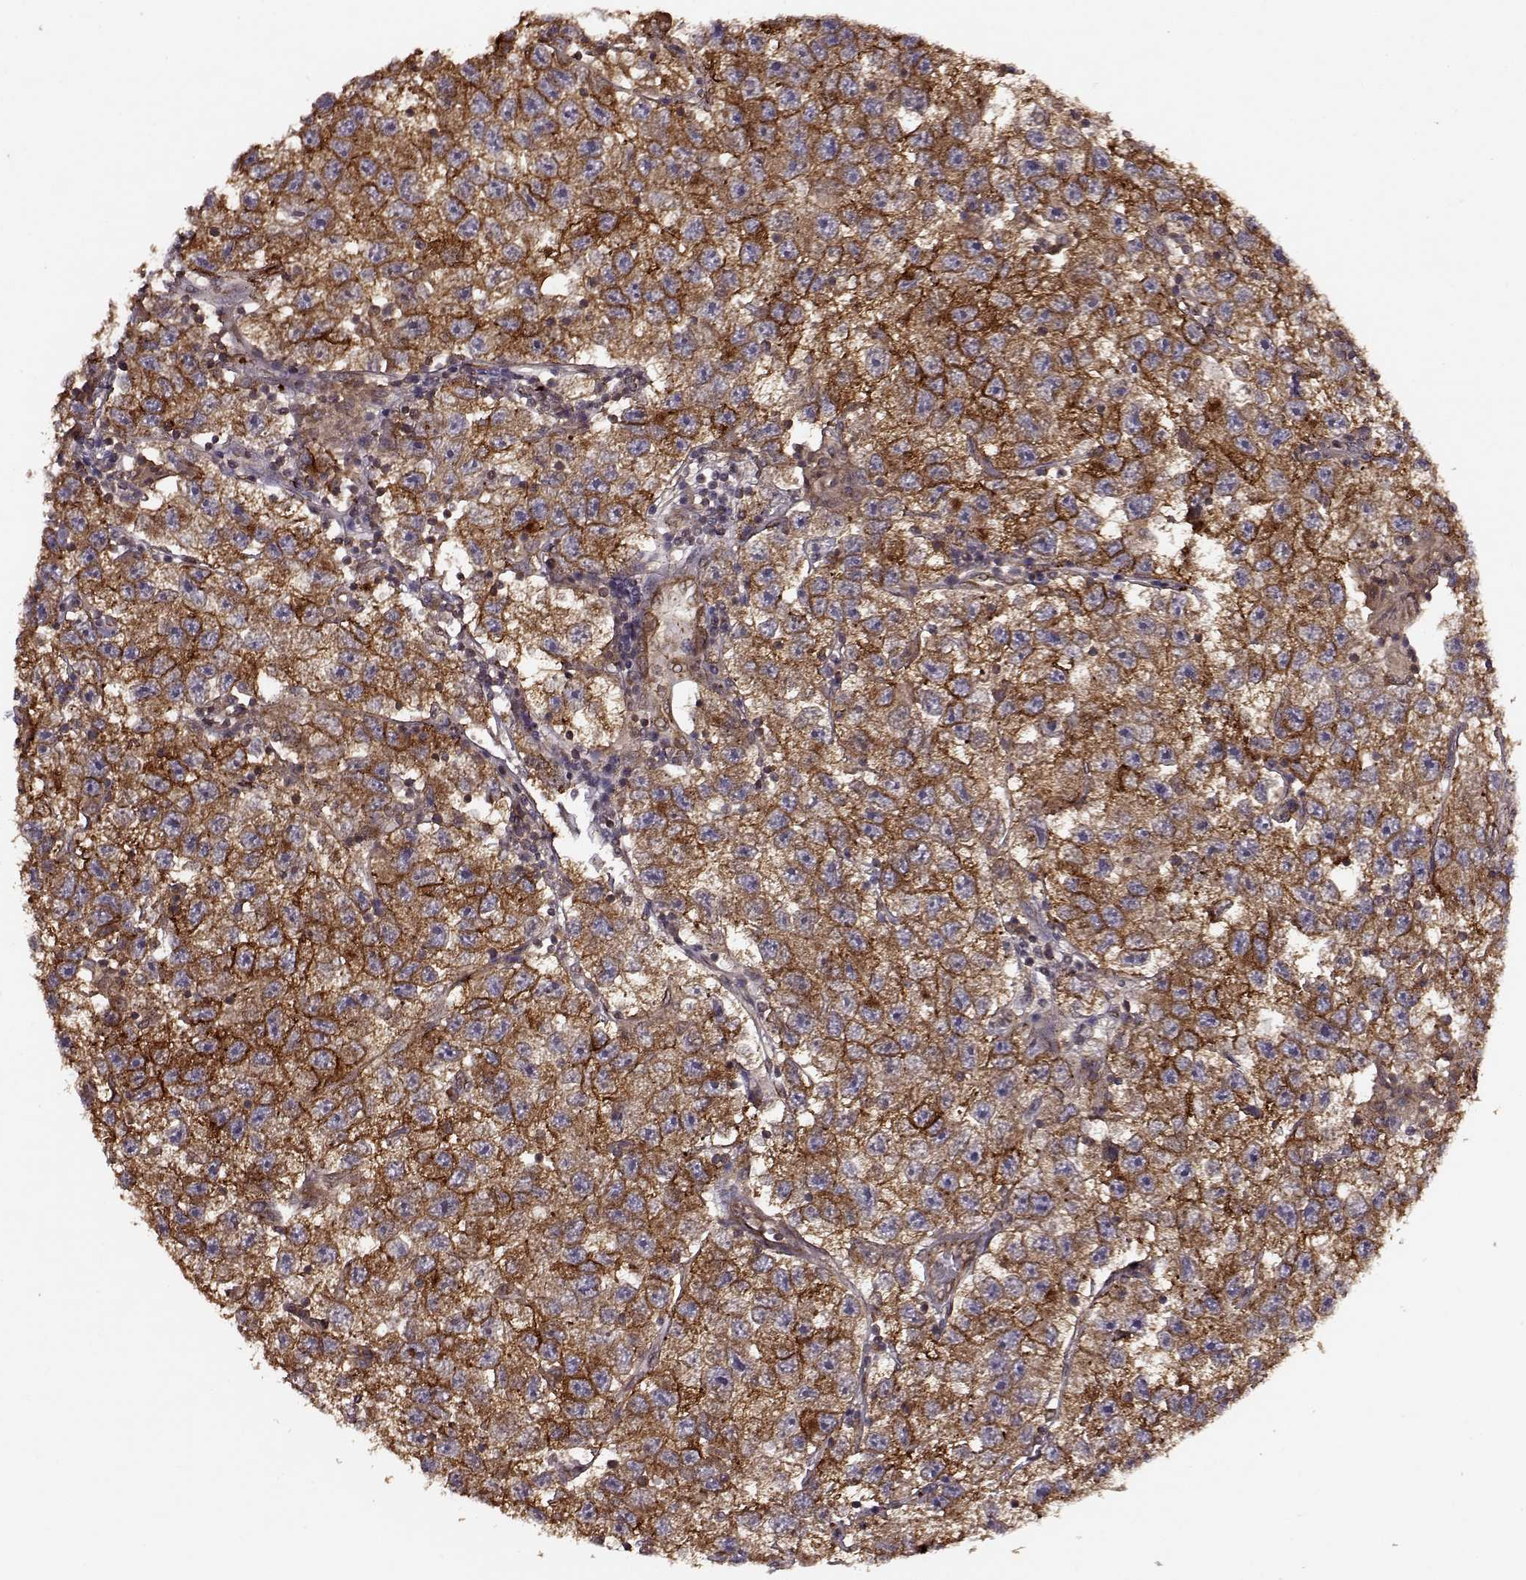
{"staining": {"intensity": "strong", "quantity": ">75%", "location": "cytoplasmic/membranous"}, "tissue": "testis cancer", "cell_type": "Tumor cells", "image_type": "cancer", "snomed": [{"axis": "morphology", "description": "Seminoma, NOS"}, {"axis": "topography", "description": "Testis"}], "caption": "Seminoma (testis) stained with DAB immunohistochemistry (IHC) exhibits high levels of strong cytoplasmic/membranous positivity in about >75% of tumor cells.", "gene": "YIPF5", "patient": {"sex": "male", "age": 26}}